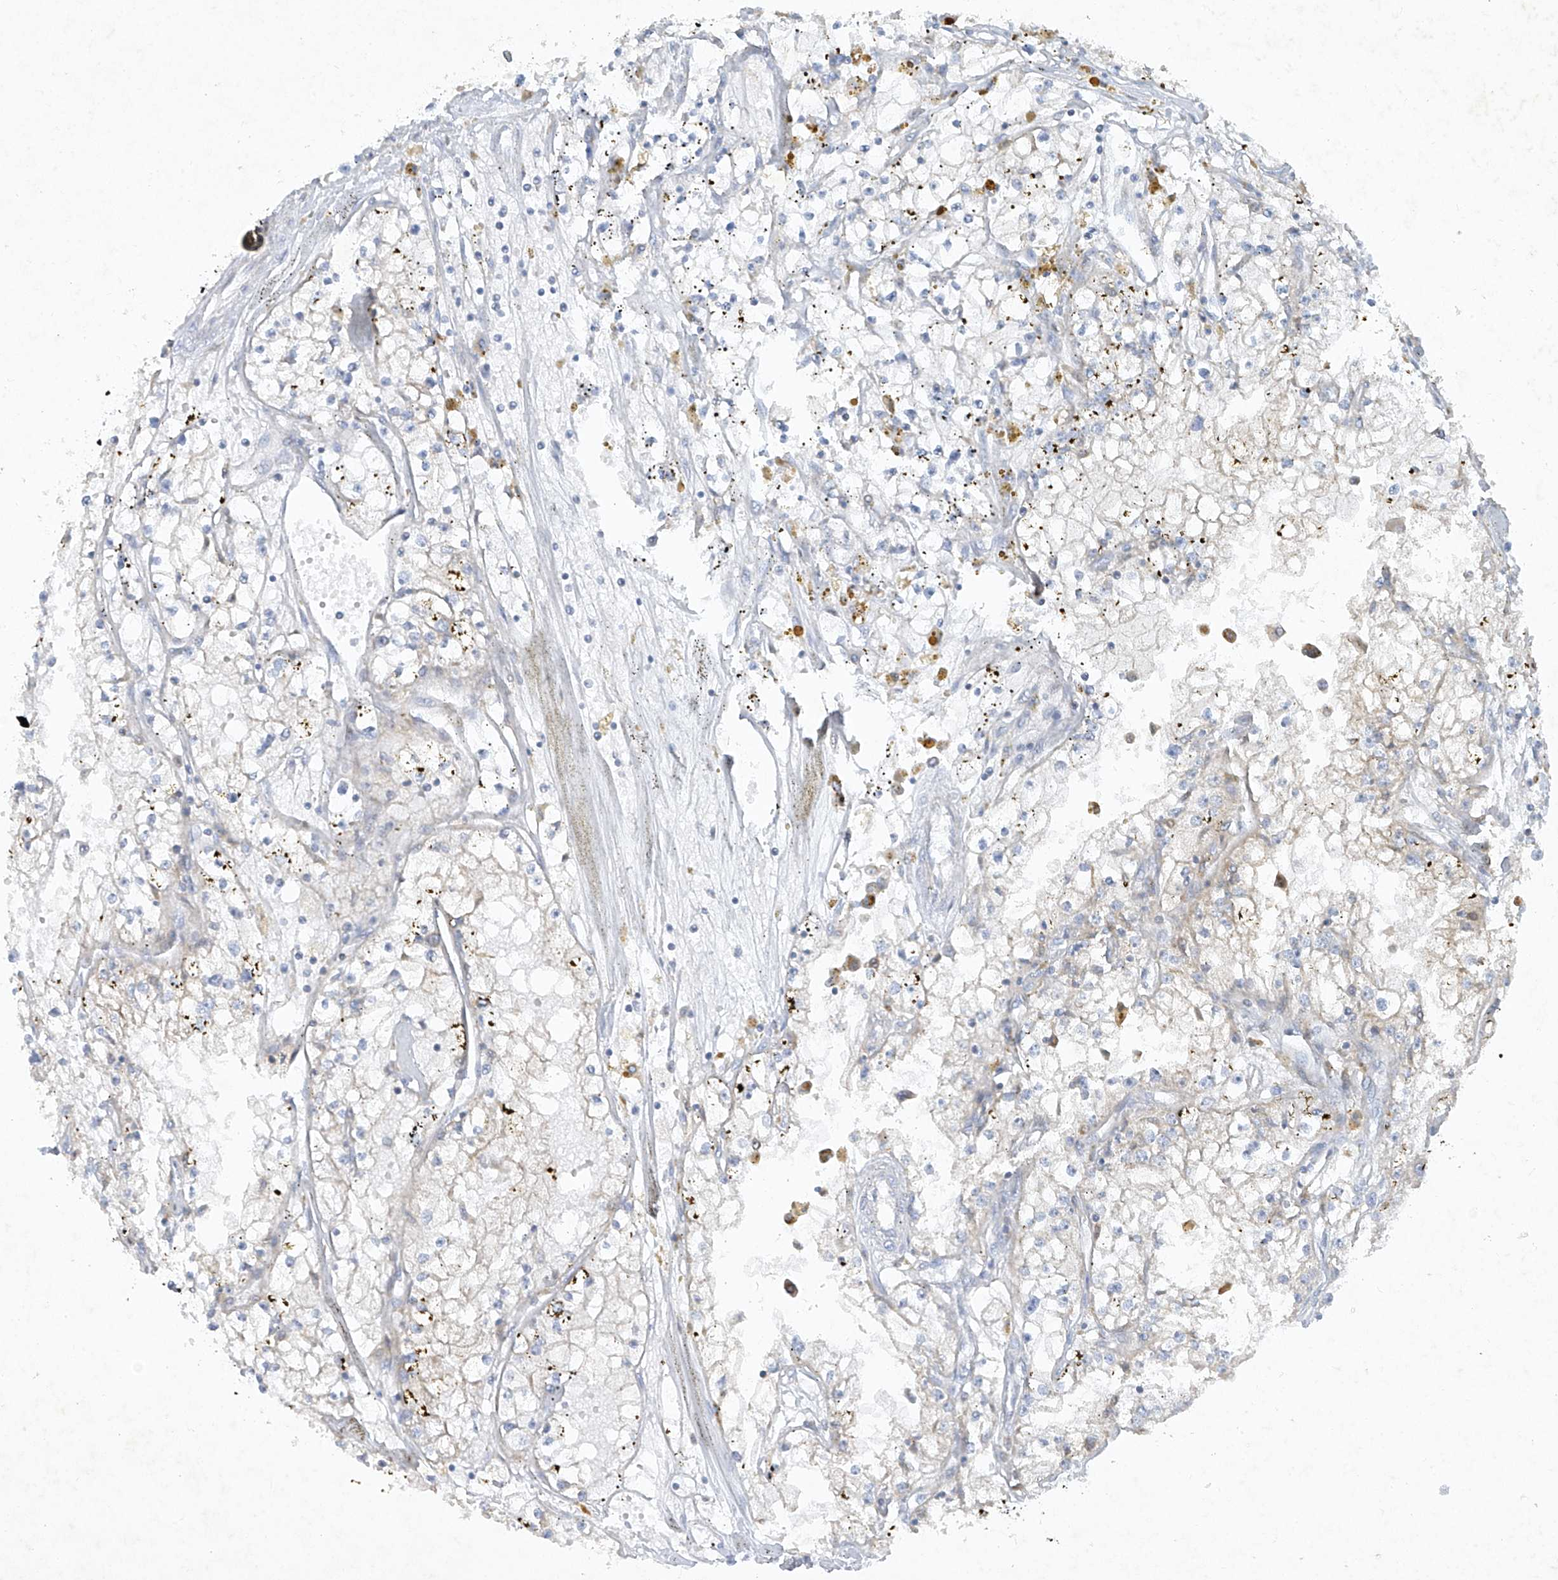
{"staining": {"intensity": "weak", "quantity": "<25%", "location": "cytoplasmic/membranous"}, "tissue": "renal cancer", "cell_type": "Tumor cells", "image_type": "cancer", "snomed": [{"axis": "morphology", "description": "Adenocarcinoma, NOS"}, {"axis": "topography", "description": "Kidney"}], "caption": "Immunohistochemical staining of human renal cancer displays no significant positivity in tumor cells.", "gene": "TUBE1", "patient": {"sex": "male", "age": 56}}